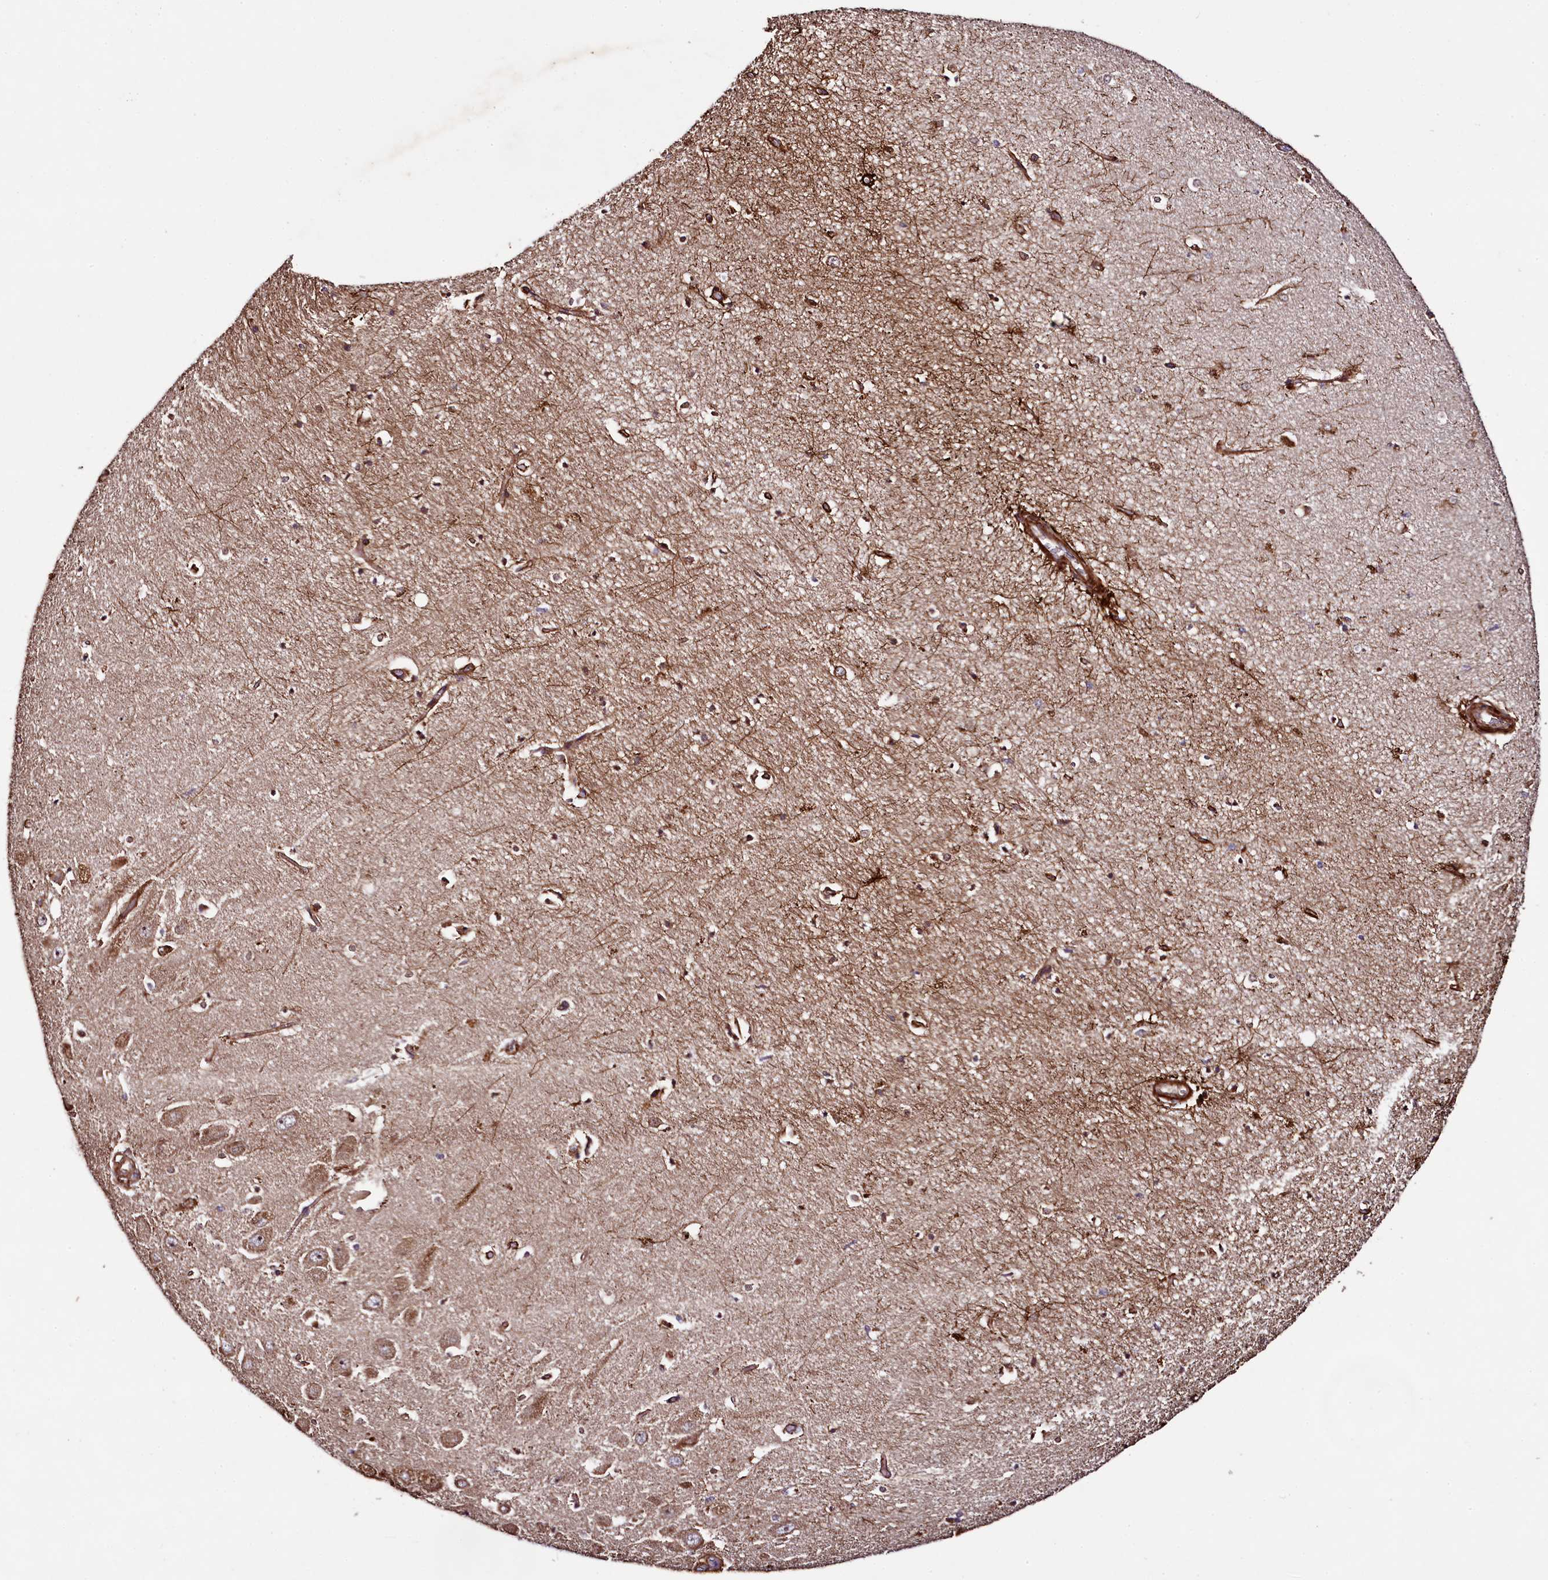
{"staining": {"intensity": "strong", "quantity": "25%-75%", "location": "cytoplasmic/membranous"}, "tissue": "hippocampus", "cell_type": "Glial cells", "image_type": "normal", "snomed": [{"axis": "morphology", "description": "Normal tissue, NOS"}, {"axis": "topography", "description": "Hippocampus"}], "caption": "An immunohistochemistry image of benign tissue is shown. Protein staining in brown labels strong cytoplasmic/membranous positivity in hippocampus within glial cells. The staining was performed using DAB, with brown indicating positive protein expression. Nuclei are stained blue with hematoxylin.", "gene": "CCDC102A", "patient": {"sex": "female", "age": 64}}